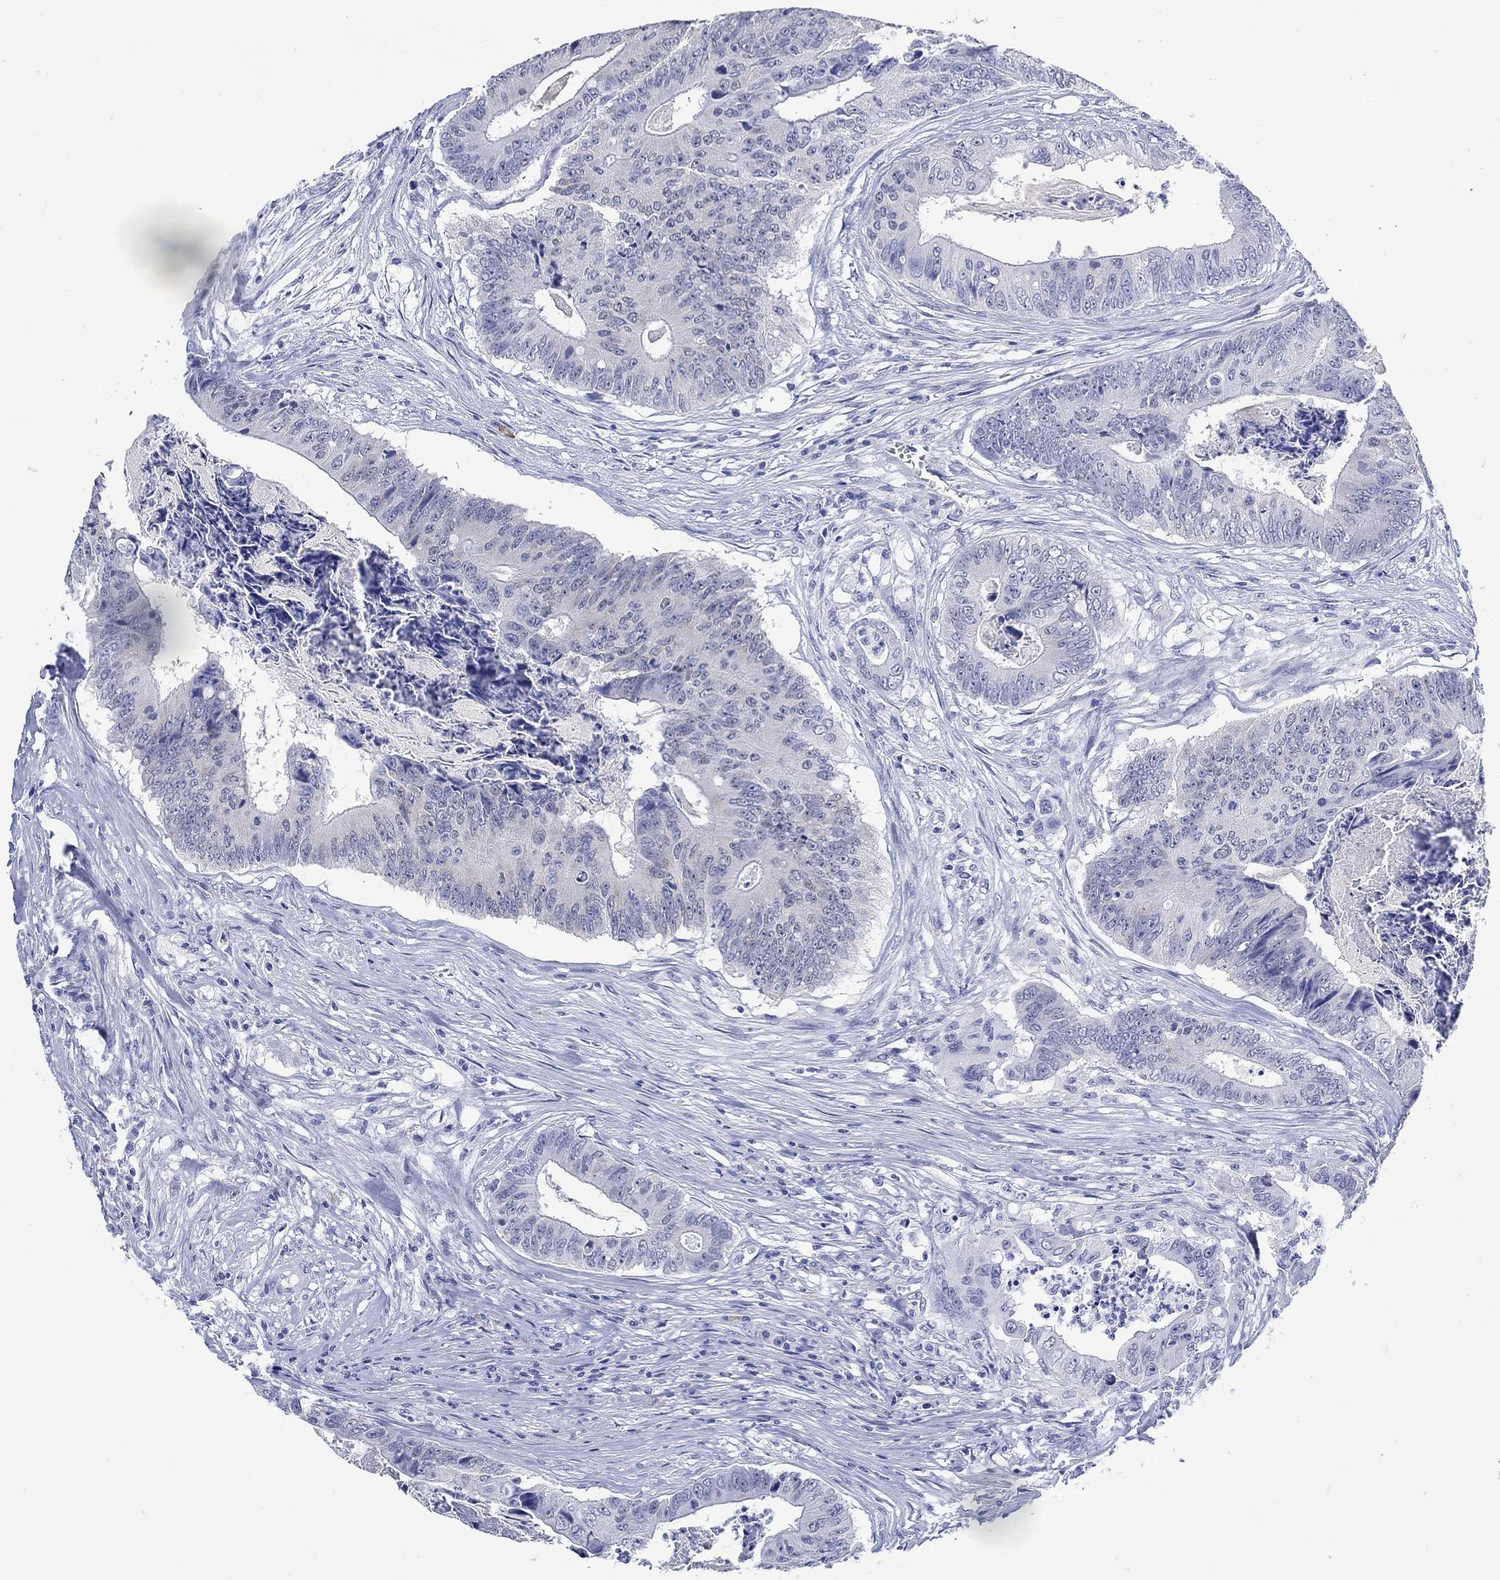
{"staining": {"intensity": "negative", "quantity": "none", "location": "none"}, "tissue": "colorectal cancer", "cell_type": "Tumor cells", "image_type": "cancer", "snomed": [{"axis": "morphology", "description": "Adenocarcinoma, NOS"}, {"axis": "topography", "description": "Colon"}], "caption": "This is an immunohistochemistry (IHC) photomicrograph of human adenocarcinoma (colorectal). There is no positivity in tumor cells.", "gene": "MSI1", "patient": {"sex": "male", "age": 84}}